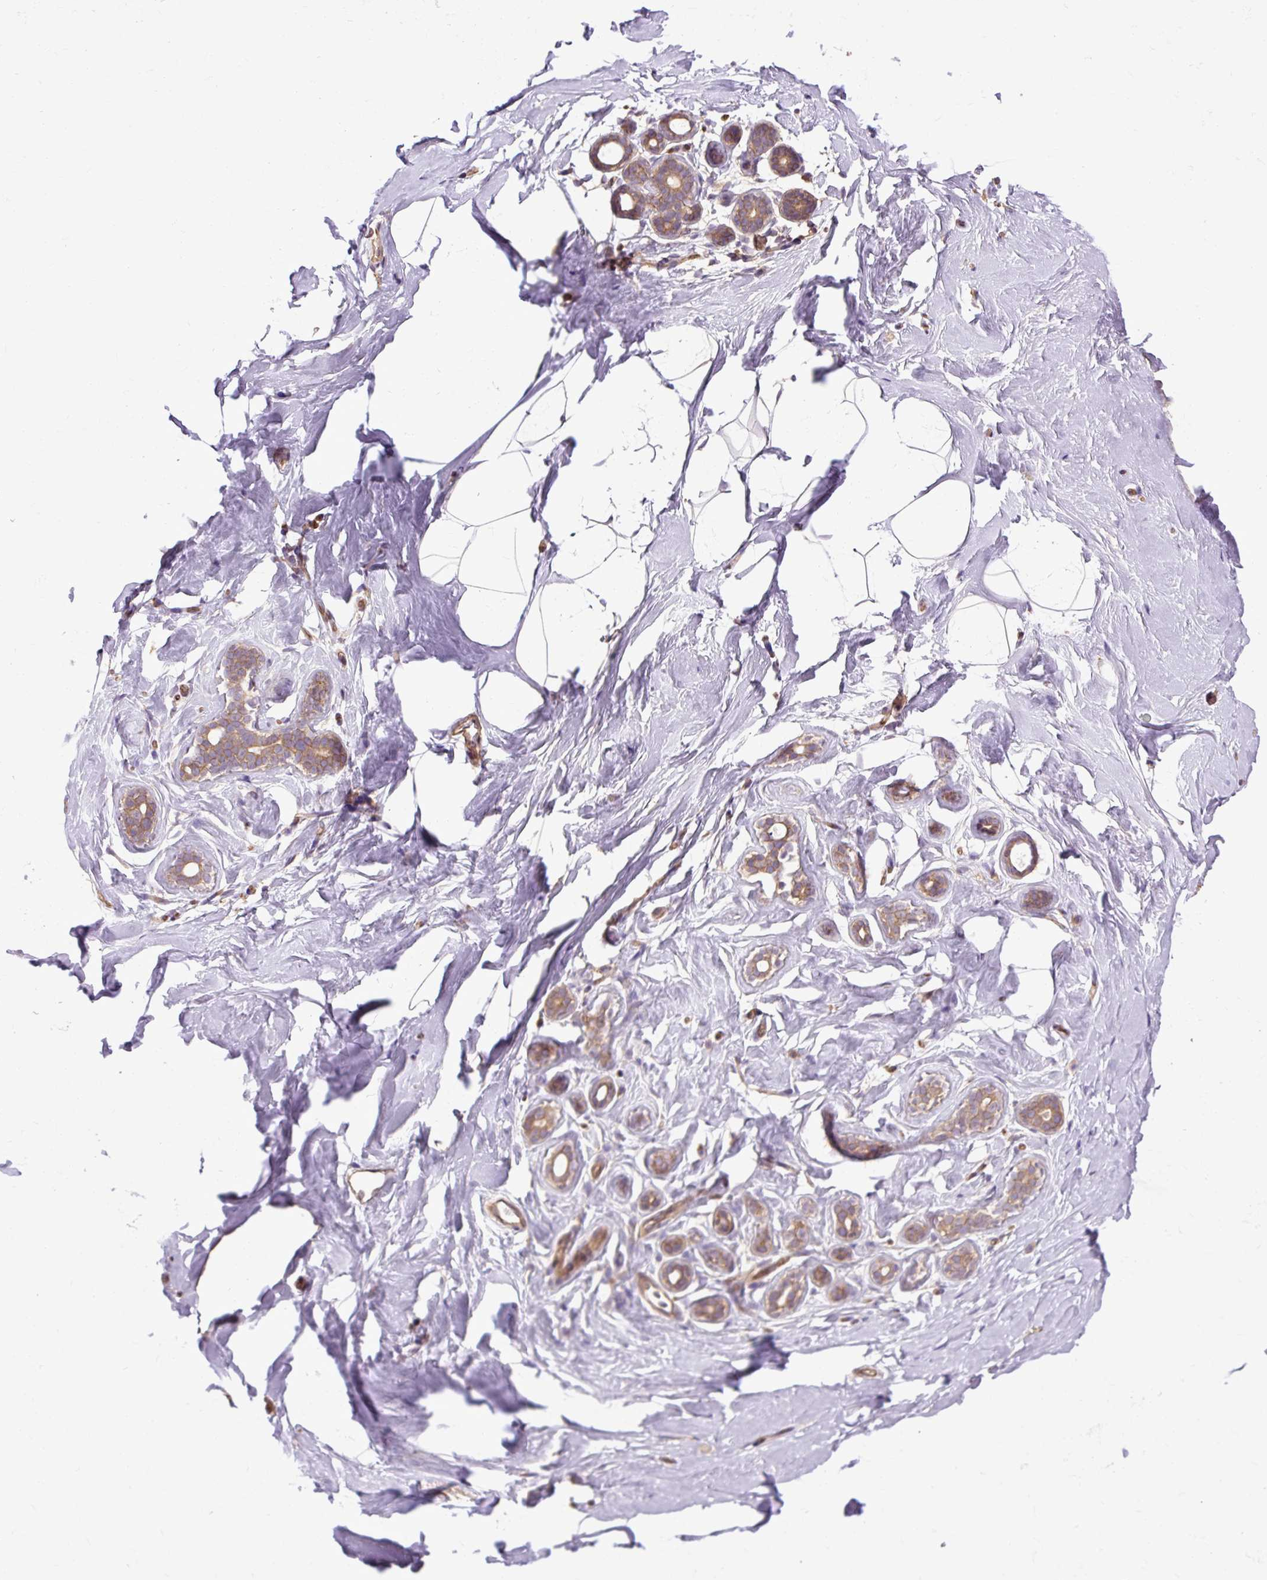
{"staining": {"intensity": "negative", "quantity": "none", "location": "none"}, "tissue": "breast", "cell_type": "Adipocytes", "image_type": "normal", "snomed": [{"axis": "morphology", "description": "Normal tissue, NOS"}, {"axis": "topography", "description": "Breast"}], "caption": "Immunohistochemistry image of normal human breast stained for a protein (brown), which demonstrates no positivity in adipocytes.", "gene": "CCDC93", "patient": {"sex": "female", "age": 32}}